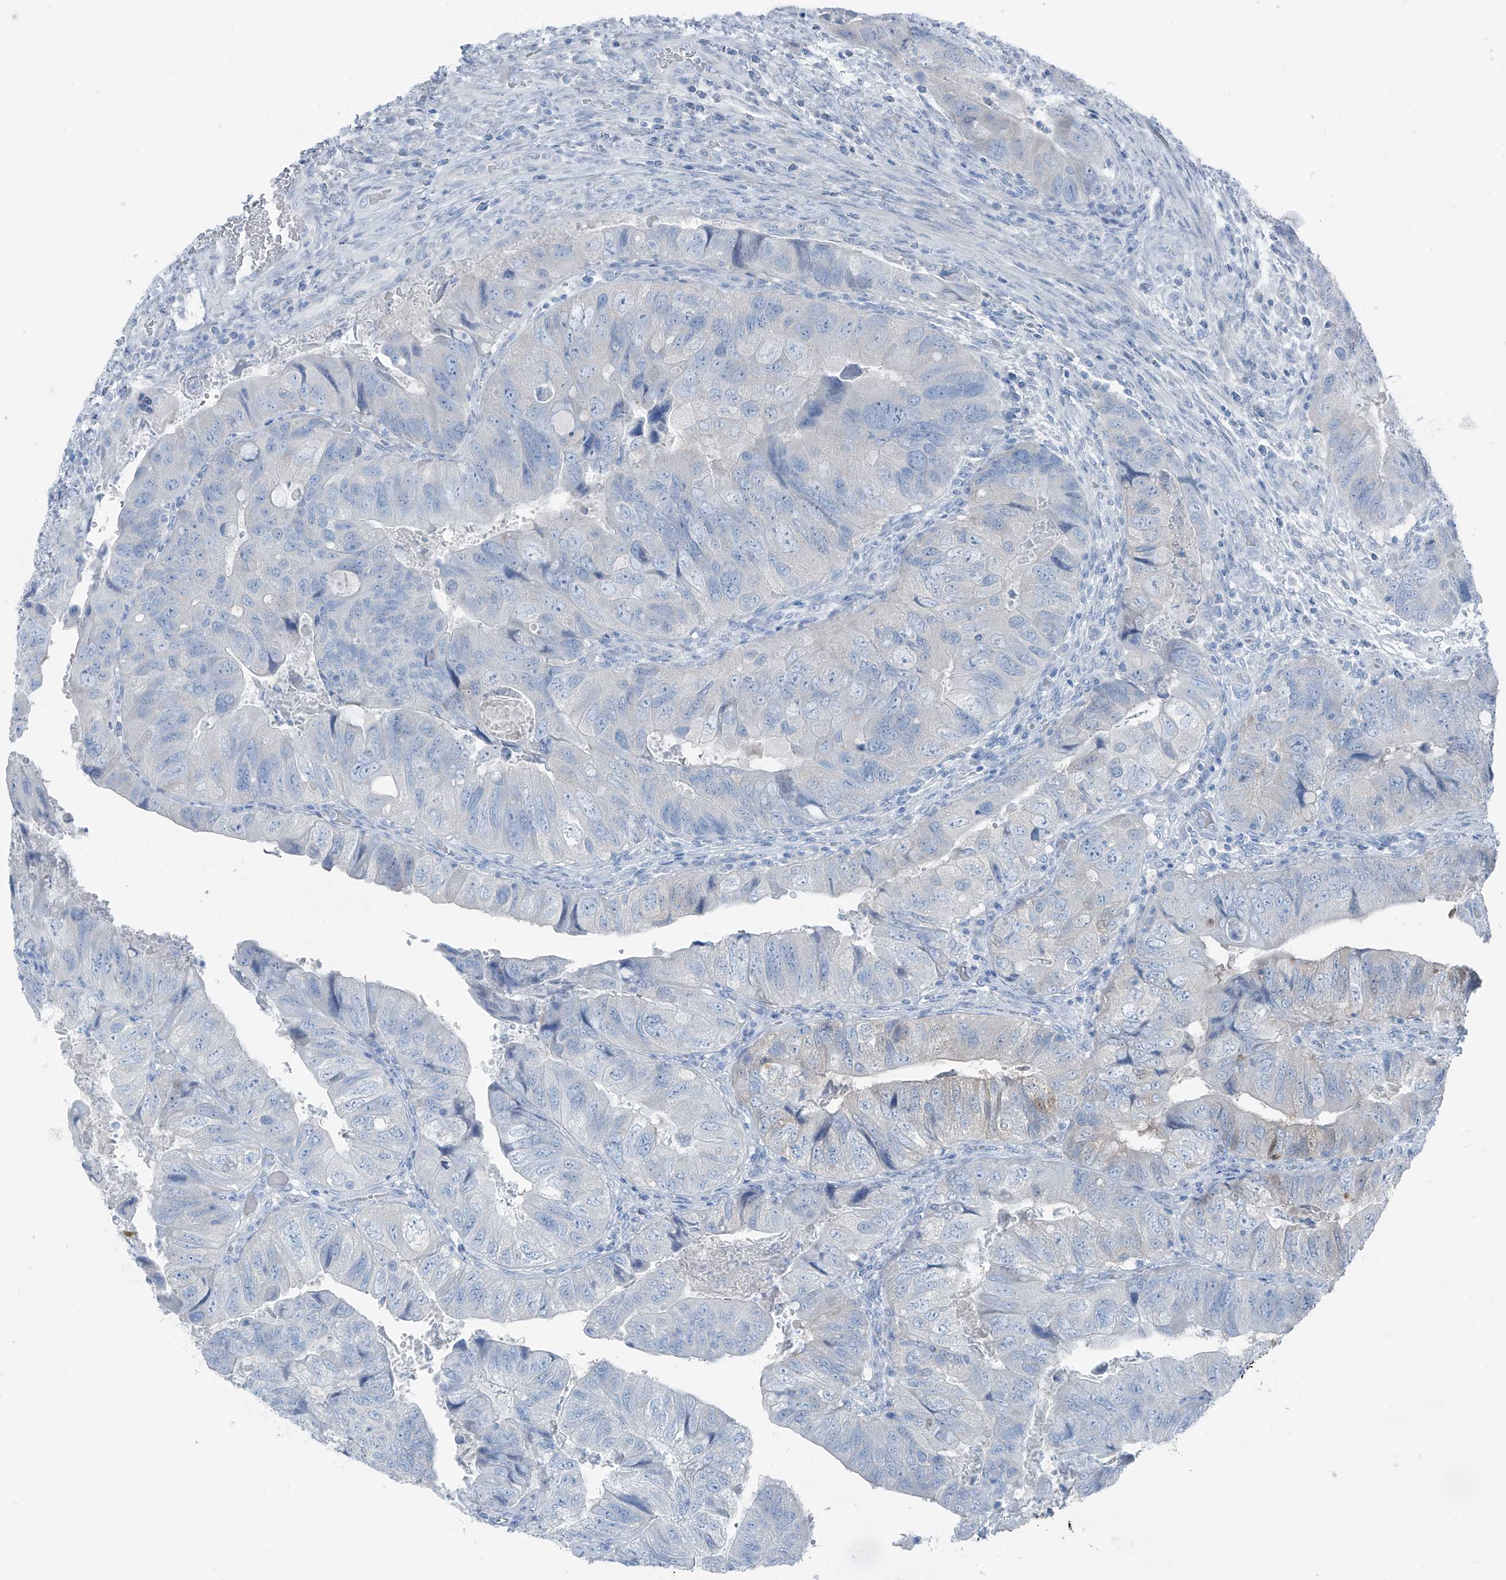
{"staining": {"intensity": "negative", "quantity": "none", "location": "none"}, "tissue": "colorectal cancer", "cell_type": "Tumor cells", "image_type": "cancer", "snomed": [{"axis": "morphology", "description": "Adenocarcinoma, NOS"}, {"axis": "topography", "description": "Rectum"}], "caption": "There is no significant positivity in tumor cells of colorectal adenocarcinoma. (DAB immunohistochemistry (IHC) with hematoxylin counter stain).", "gene": "RGN", "patient": {"sex": "male", "age": 63}}